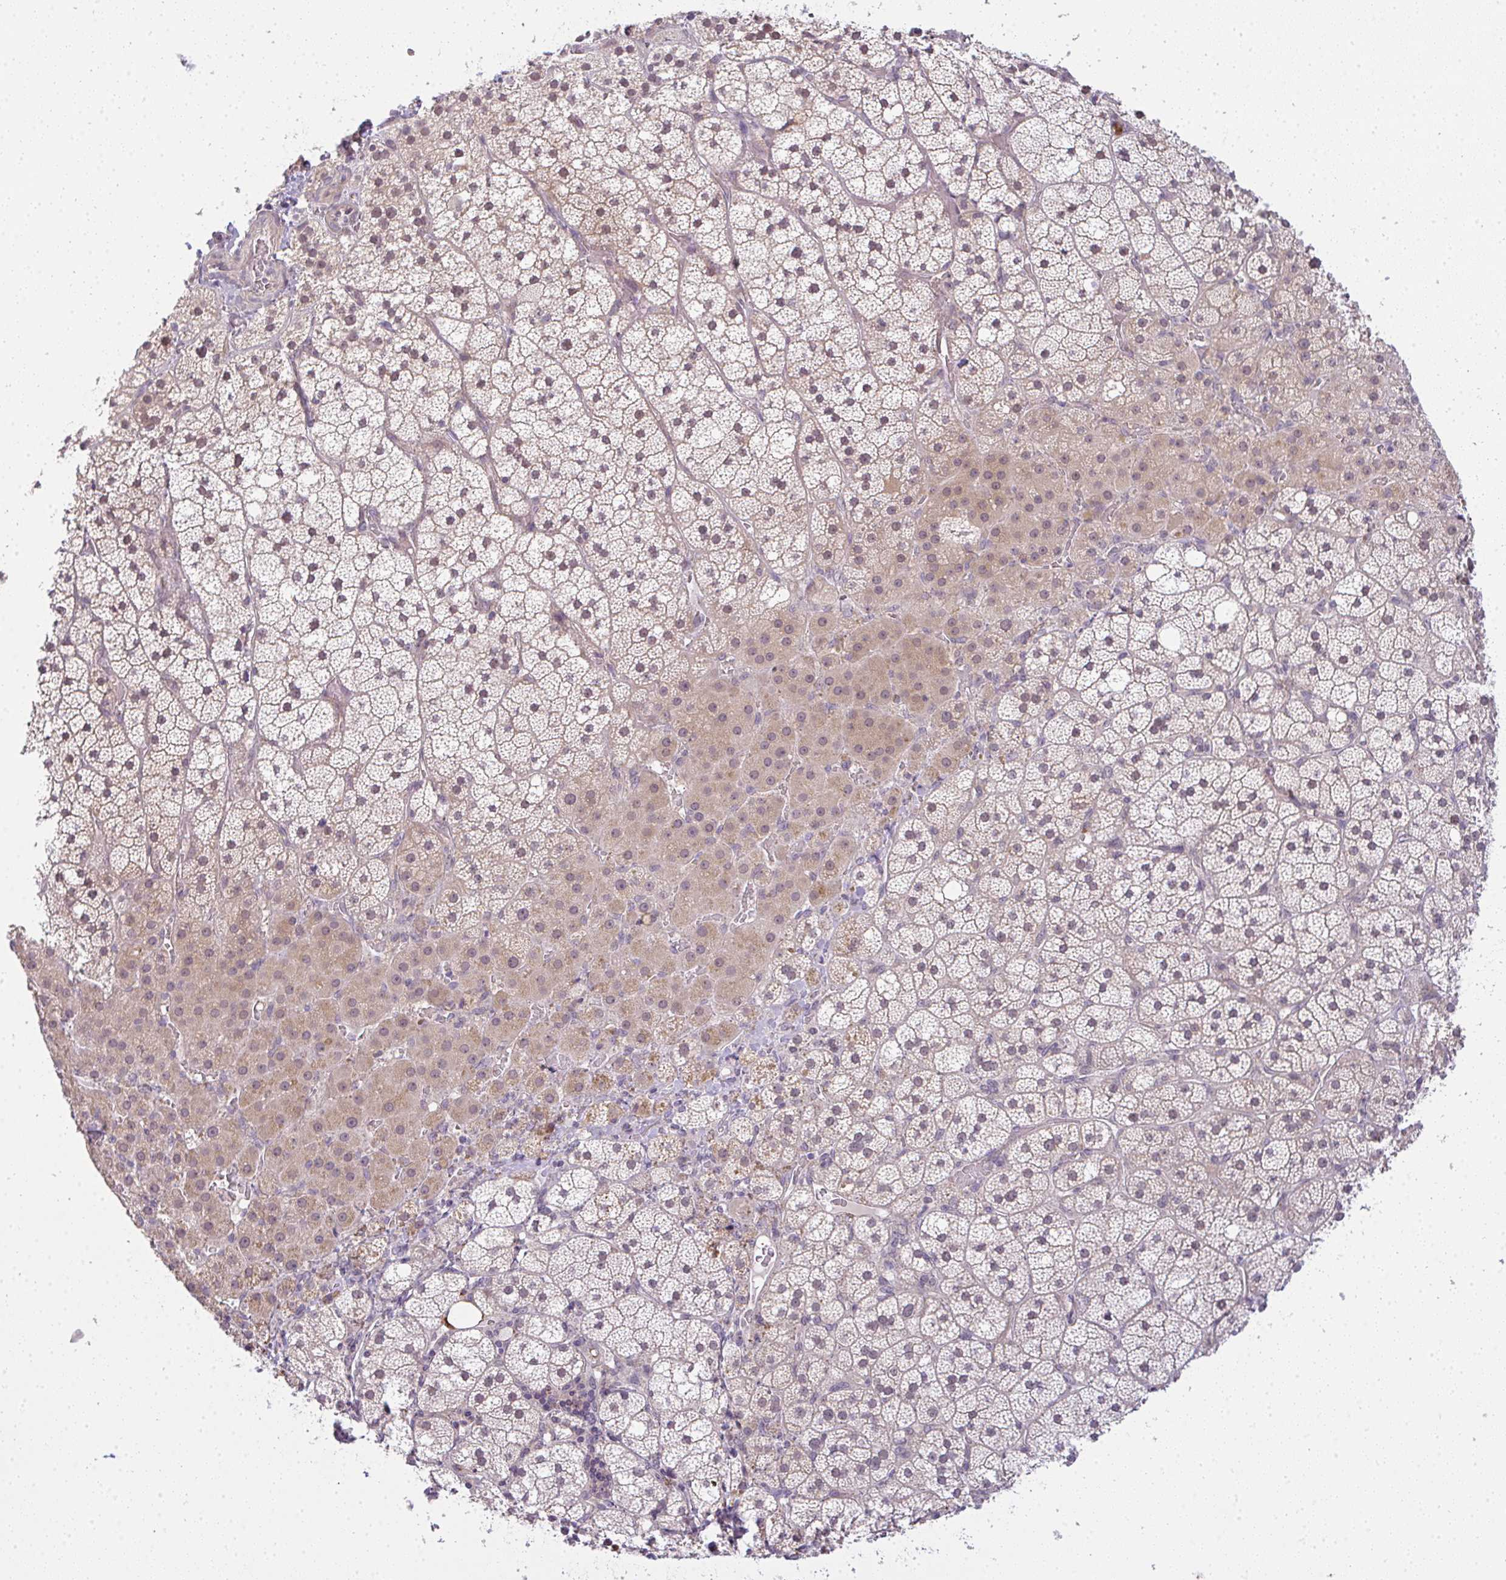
{"staining": {"intensity": "weak", "quantity": "25%-75%", "location": "cytoplasmic/membranous,nuclear"}, "tissue": "adrenal gland", "cell_type": "Glandular cells", "image_type": "normal", "snomed": [{"axis": "morphology", "description": "Normal tissue, NOS"}, {"axis": "topography", "description": "Adrenal gland"}], "caption": "The histopathology image displays a brown stain indicating the presence of a protein in the cytoplasmic/membranous,nuclear of glandular cells in adrenal gland. The staining was performed using DAB (3,3'-diaminobenzidine) to visualize the protein expression in brown, while the nuclei were stained in blue with hematoxylin (Magnification: 20x).", "gene": "CSE1L", "patient": {"sex": "male", "age": 53}}